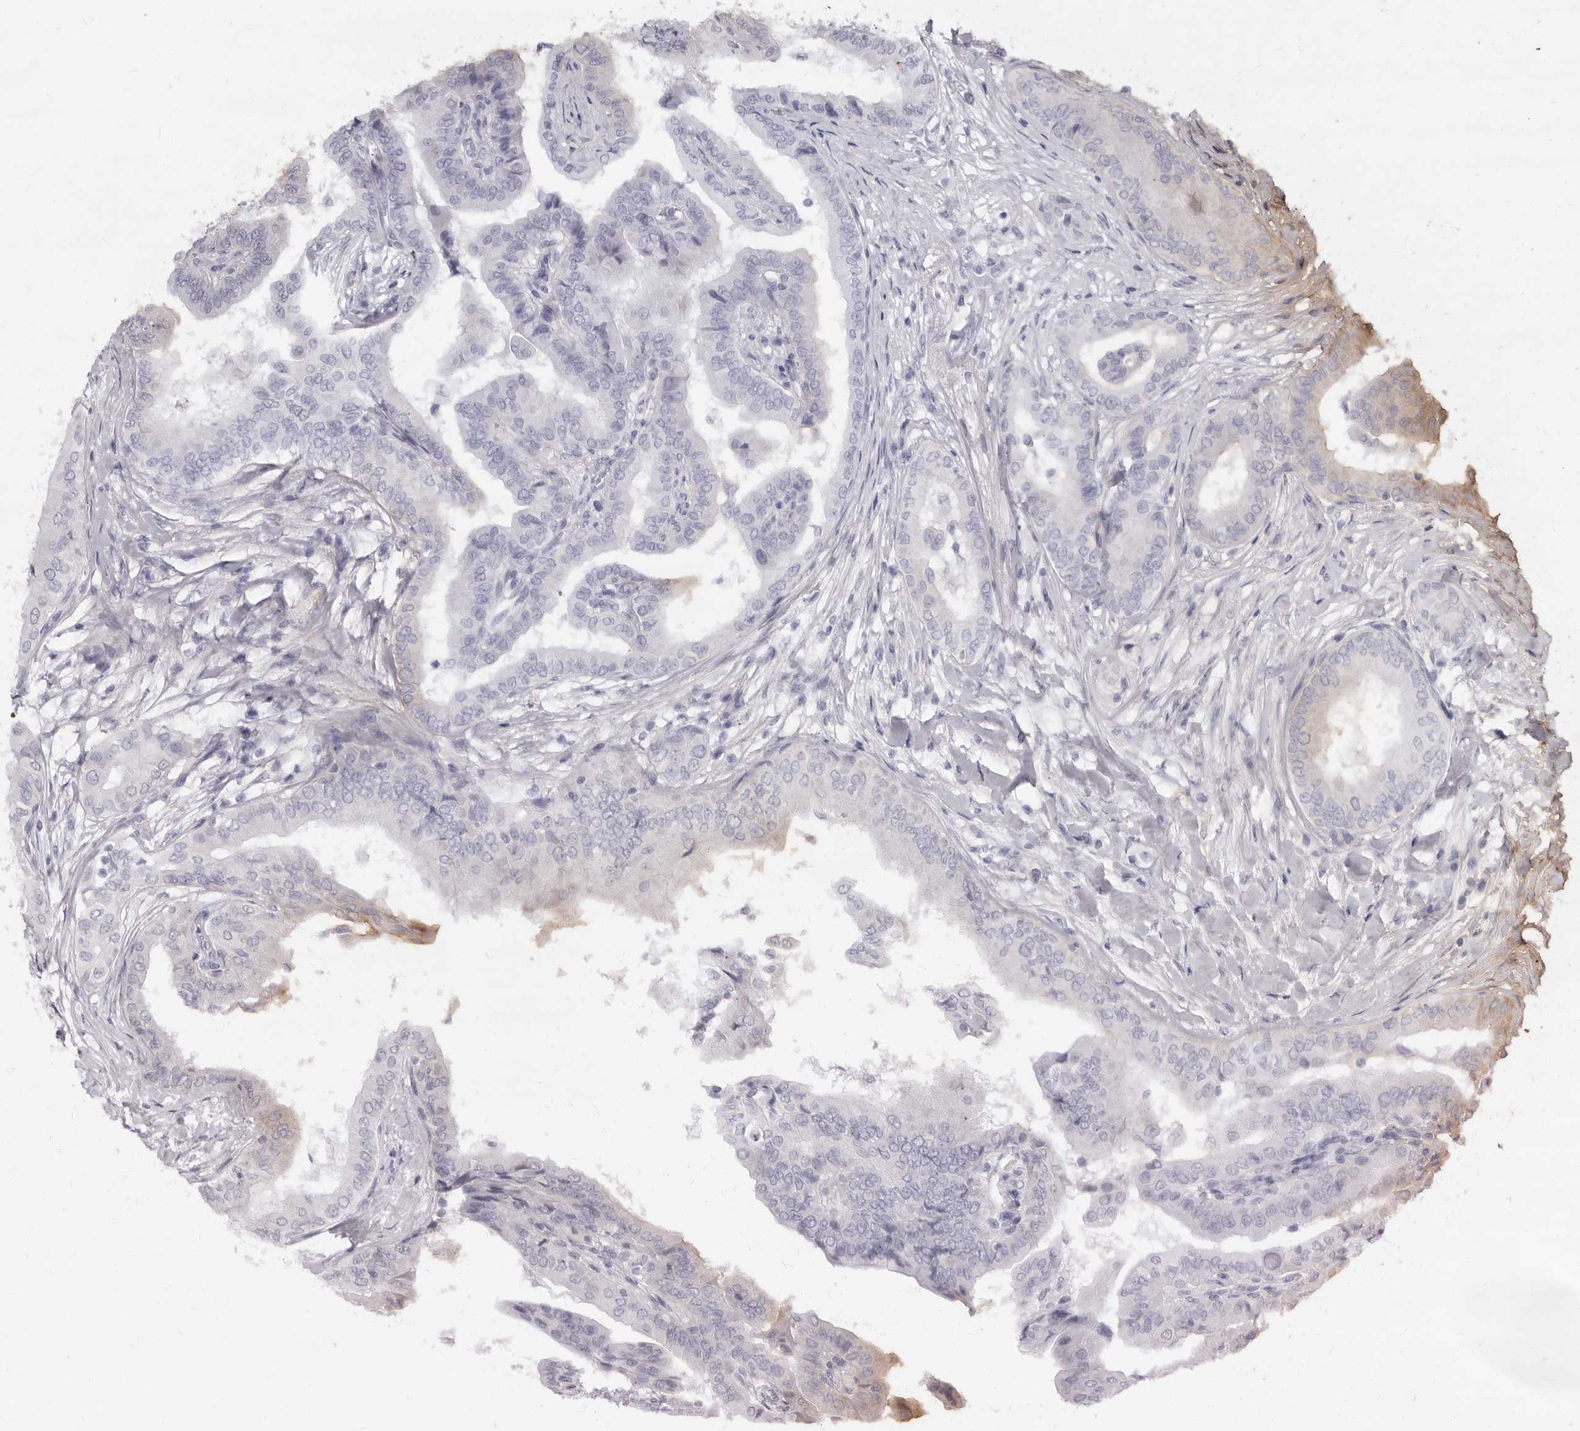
{"staining": {"intensity": "negative", "quantity": "none", "location": "none"}, "tissue": "thyroid cancer", "cell_type": "Tumor cells", "image_type": "cancer", "snomed": [{"axis": "morphology", "description": "Papillary adenocarcinoma, NOS"}, {"axis": "topography", "description": "Thyroid gland"}], "caption": "IHC of thyroid cancer (papillary adenocarcinoma) demonstrates no staining in tumor cells.", "gene": "LINGO2", "patient": {"sex": "male", "age": 33}}